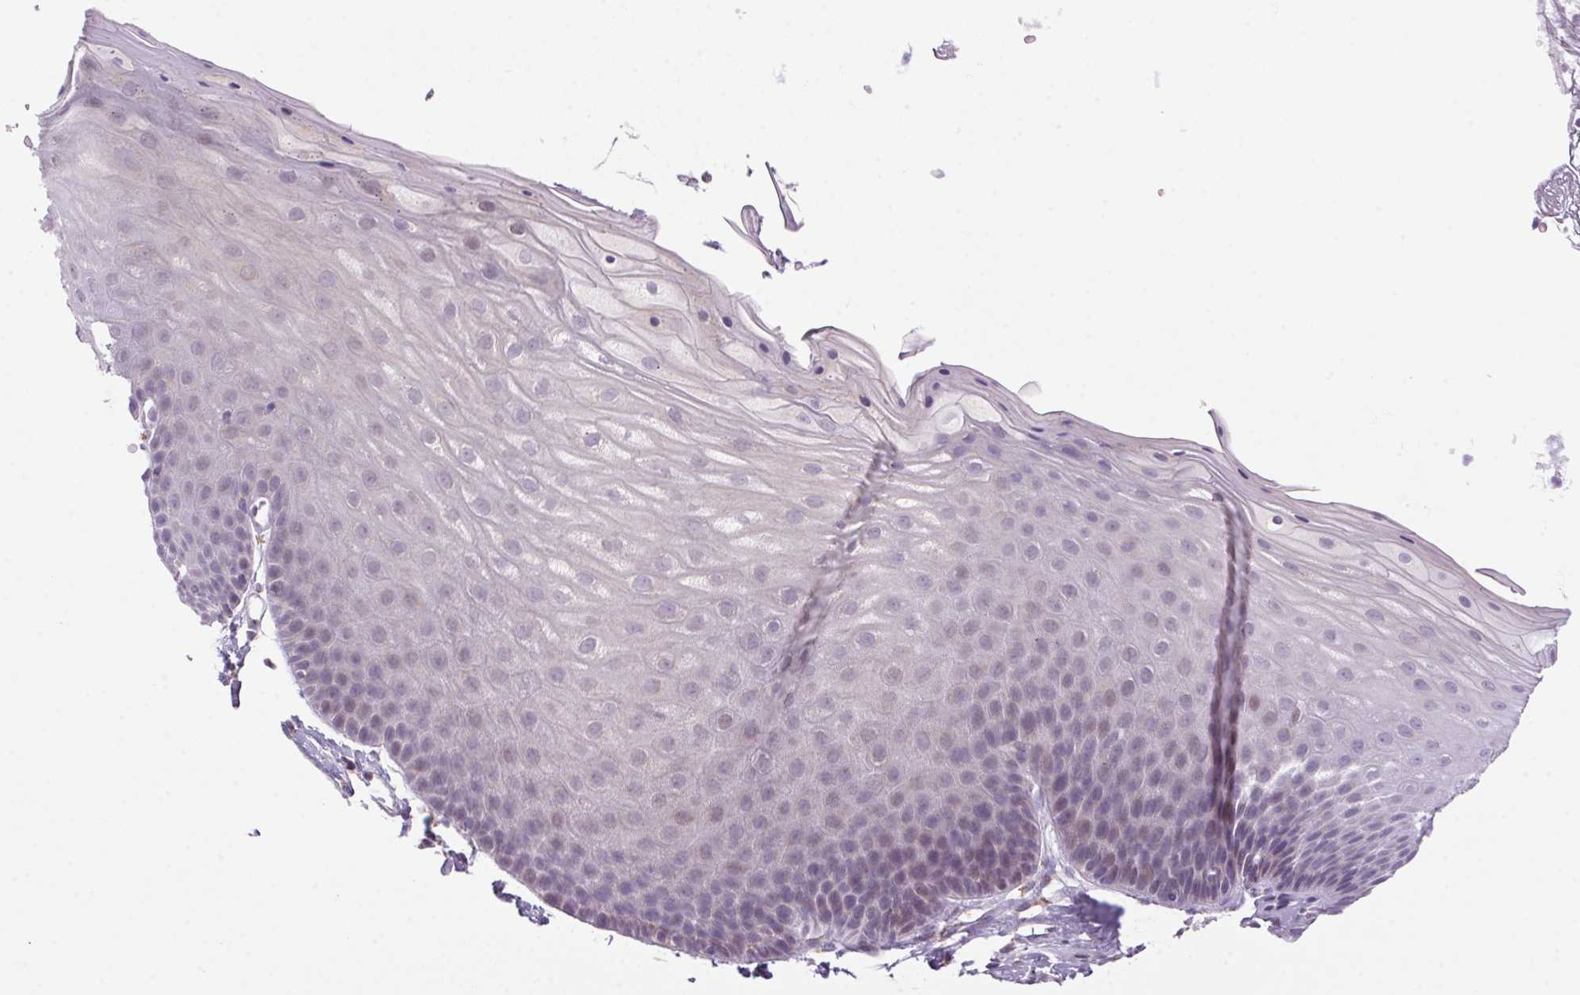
{"staining": {"intensity": "negative", "quantity": "none", "location": "none"}, "tissue": "skin", "cell_type": "Epidermal cells", "image_type": "normal", "snomed": [{"axis": "morphology", "description": "Normal tissue, NOS"}, {"axis": "topography", "description": "Anal"}], "caption": "IHC photomicrograph of unremarkable skin: human skin stained with DAB (3,3'-diaminobenzidine) shows no significant protein staining in epidermal cells. The staining is performed using DAB (3,3'-diaminobenzidine) brown chromogen with nuclei counter-stained in using hematoxylin.", "gene": "AKR1E2", "patient": {"sex": "male", "age": 53}}